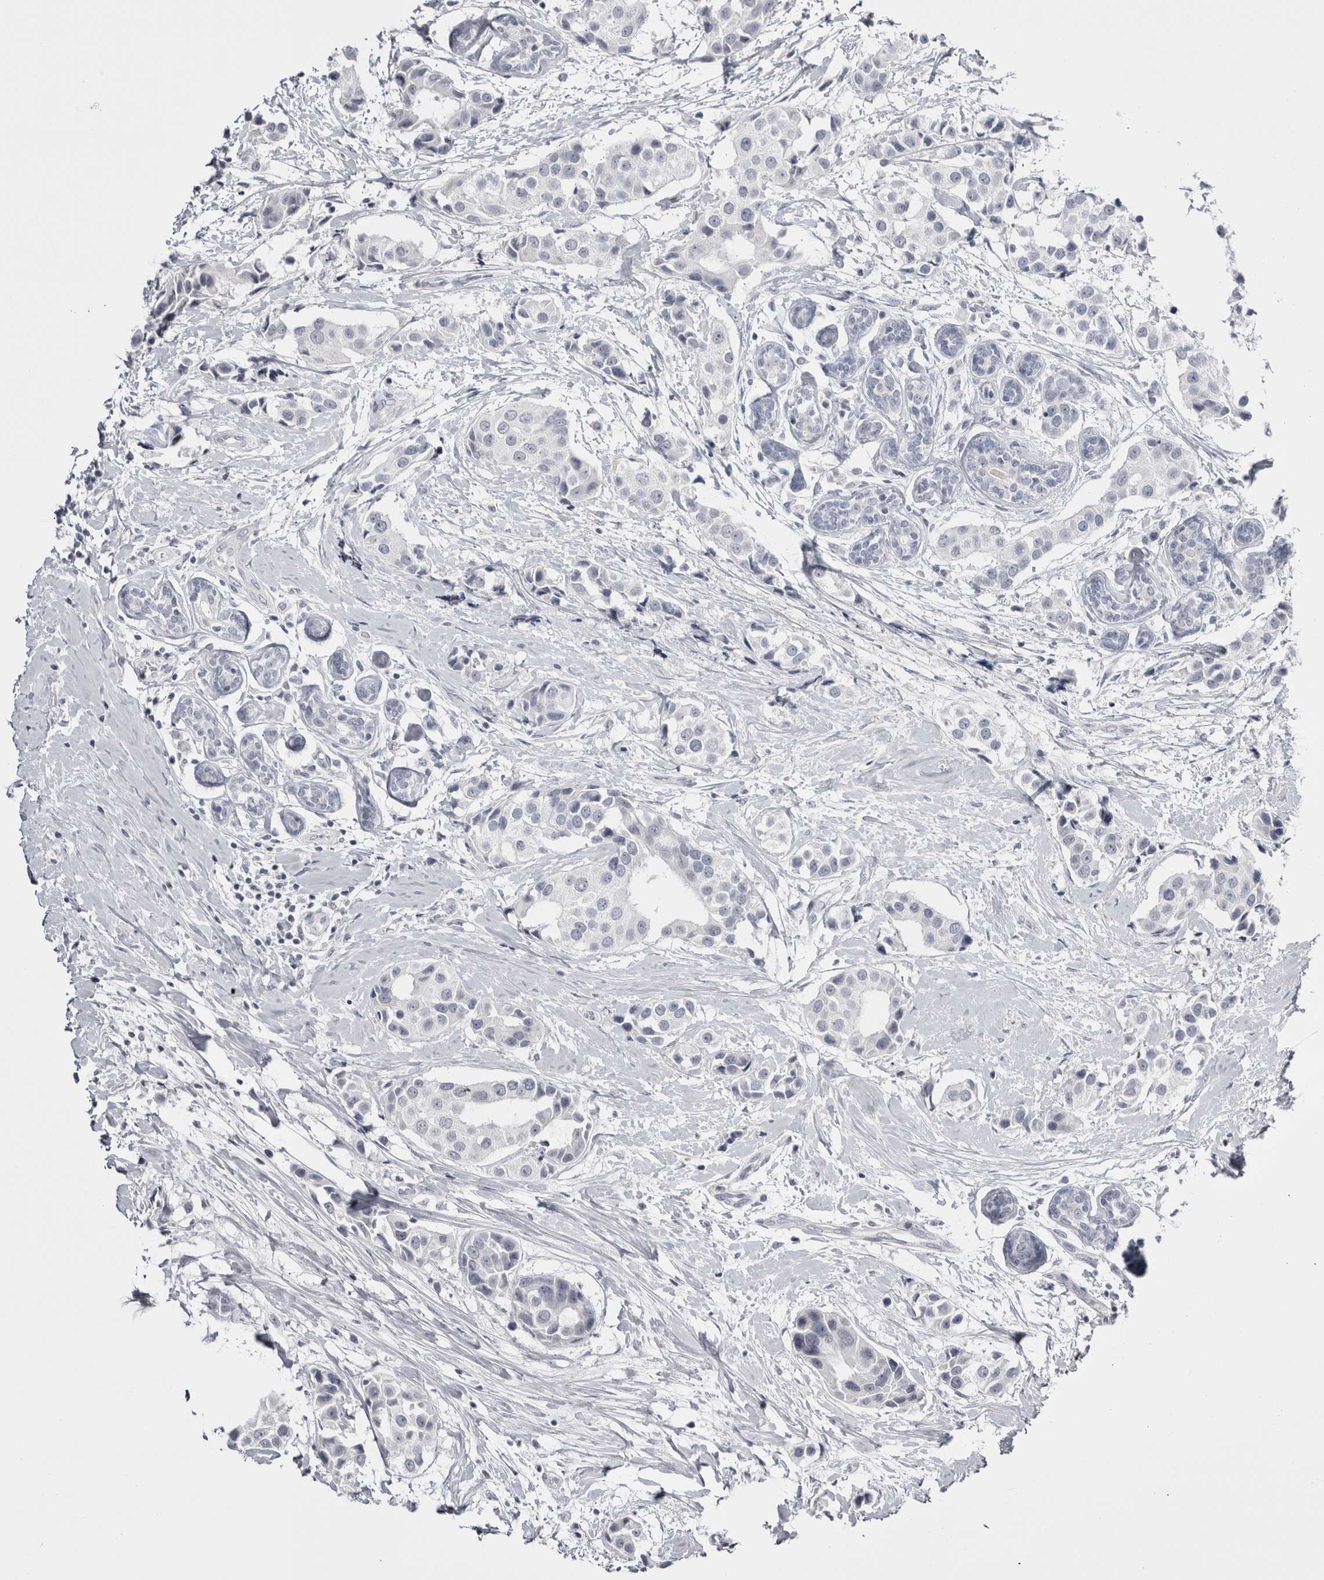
{"staining": {"intensity": "negative", "quantity": "none", "location": "none"}, "tissue": "breast cancer", "cell_type": "Tumor cells", "image_type": "cancer", "snomed": [{"axis": "morphology", "description": "Normal tissue, NOS"}, {"axis": "morphology", "description": "Duct carcinoma"}, {"axis": "topography", "description": "Breast"}], "caption": "Immunohistochemistry (IHC) of human breast cancer exhibits no staining in tumor cells.", "gene": "FNDC8", "patient": {"sex": "female", "age": 39}}